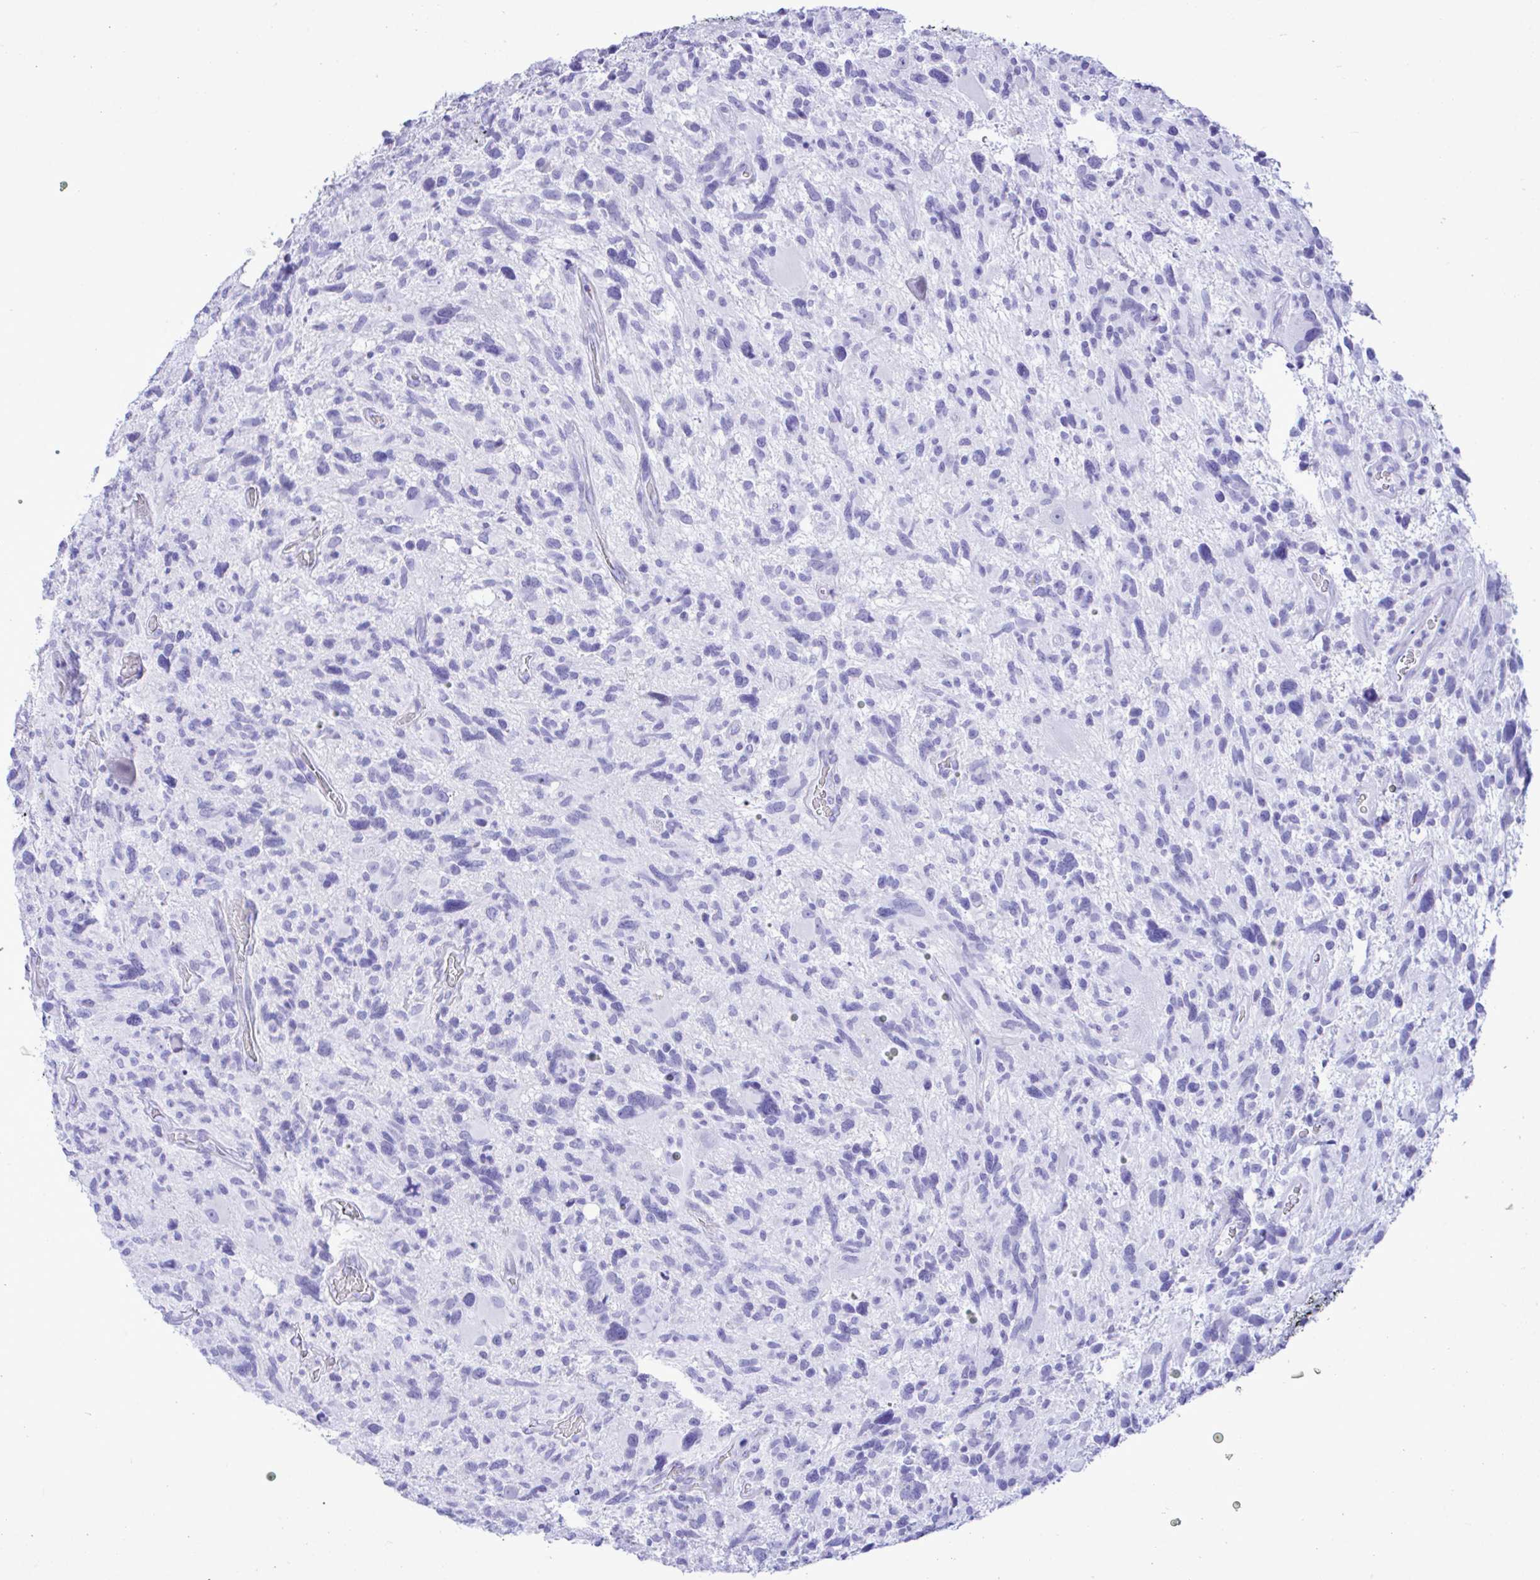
{"staining": {"intensity": "negative", "quantity": "none", "location": "none"}, "tissue": "glioma", "cell_type": "Tumor cells", "image_type": "cancer", "snomed": [{"axis": "morphology", "description": "Glioma, malignant, High grade"}, {"axis": "topography", "description": "Brain"}], "caption": "A photomicrograph of human malignant glioma (high-grade) is negative for staining in tumor cells. (Brightfield microscopy of DAB IHC at high magnification).", "gene": "SELENOV", "patient": {"sex": "male", "age": 49}}